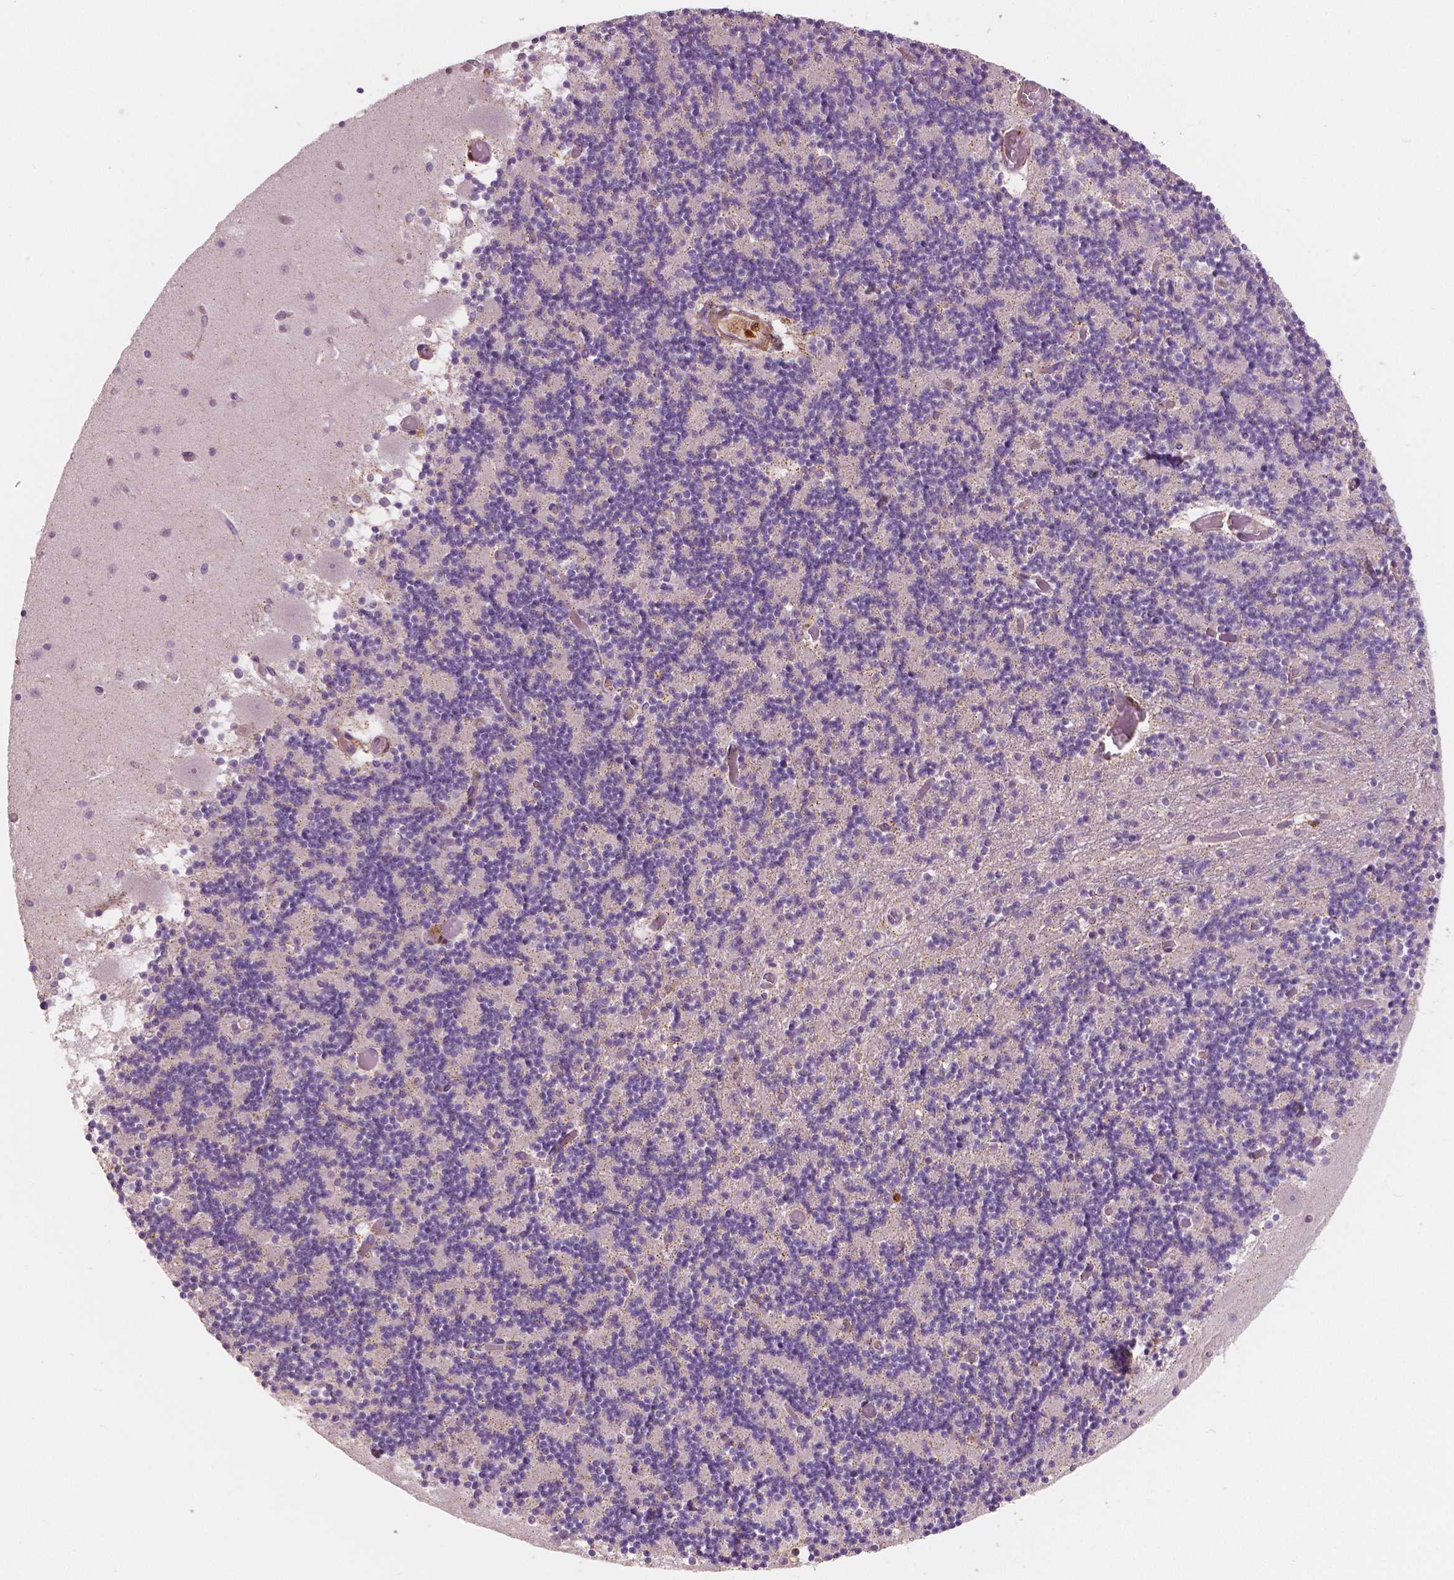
{"staining": {"intensity": "negative", "quantity": "none", "location": "none"}, "tissue": "cerebellum", "cell_type": "Cells in granular layer", "image_type": "normal", "snomed": [{"axis": "morphology", "description": "Normal tissue, NOS"}, {"axis": "topography", "description": "Cerebellum"}], "caption": "IHC of normal human cerebellum reveals no positivity in cells in granular layer. The staining is performed using DAB (3,3'-diaminobenzidine) brown chromogen with nuclei counter-stained in using hematoxylin.", "gene": "S100A4", "patient": {"sex": "female", "age": 28}}